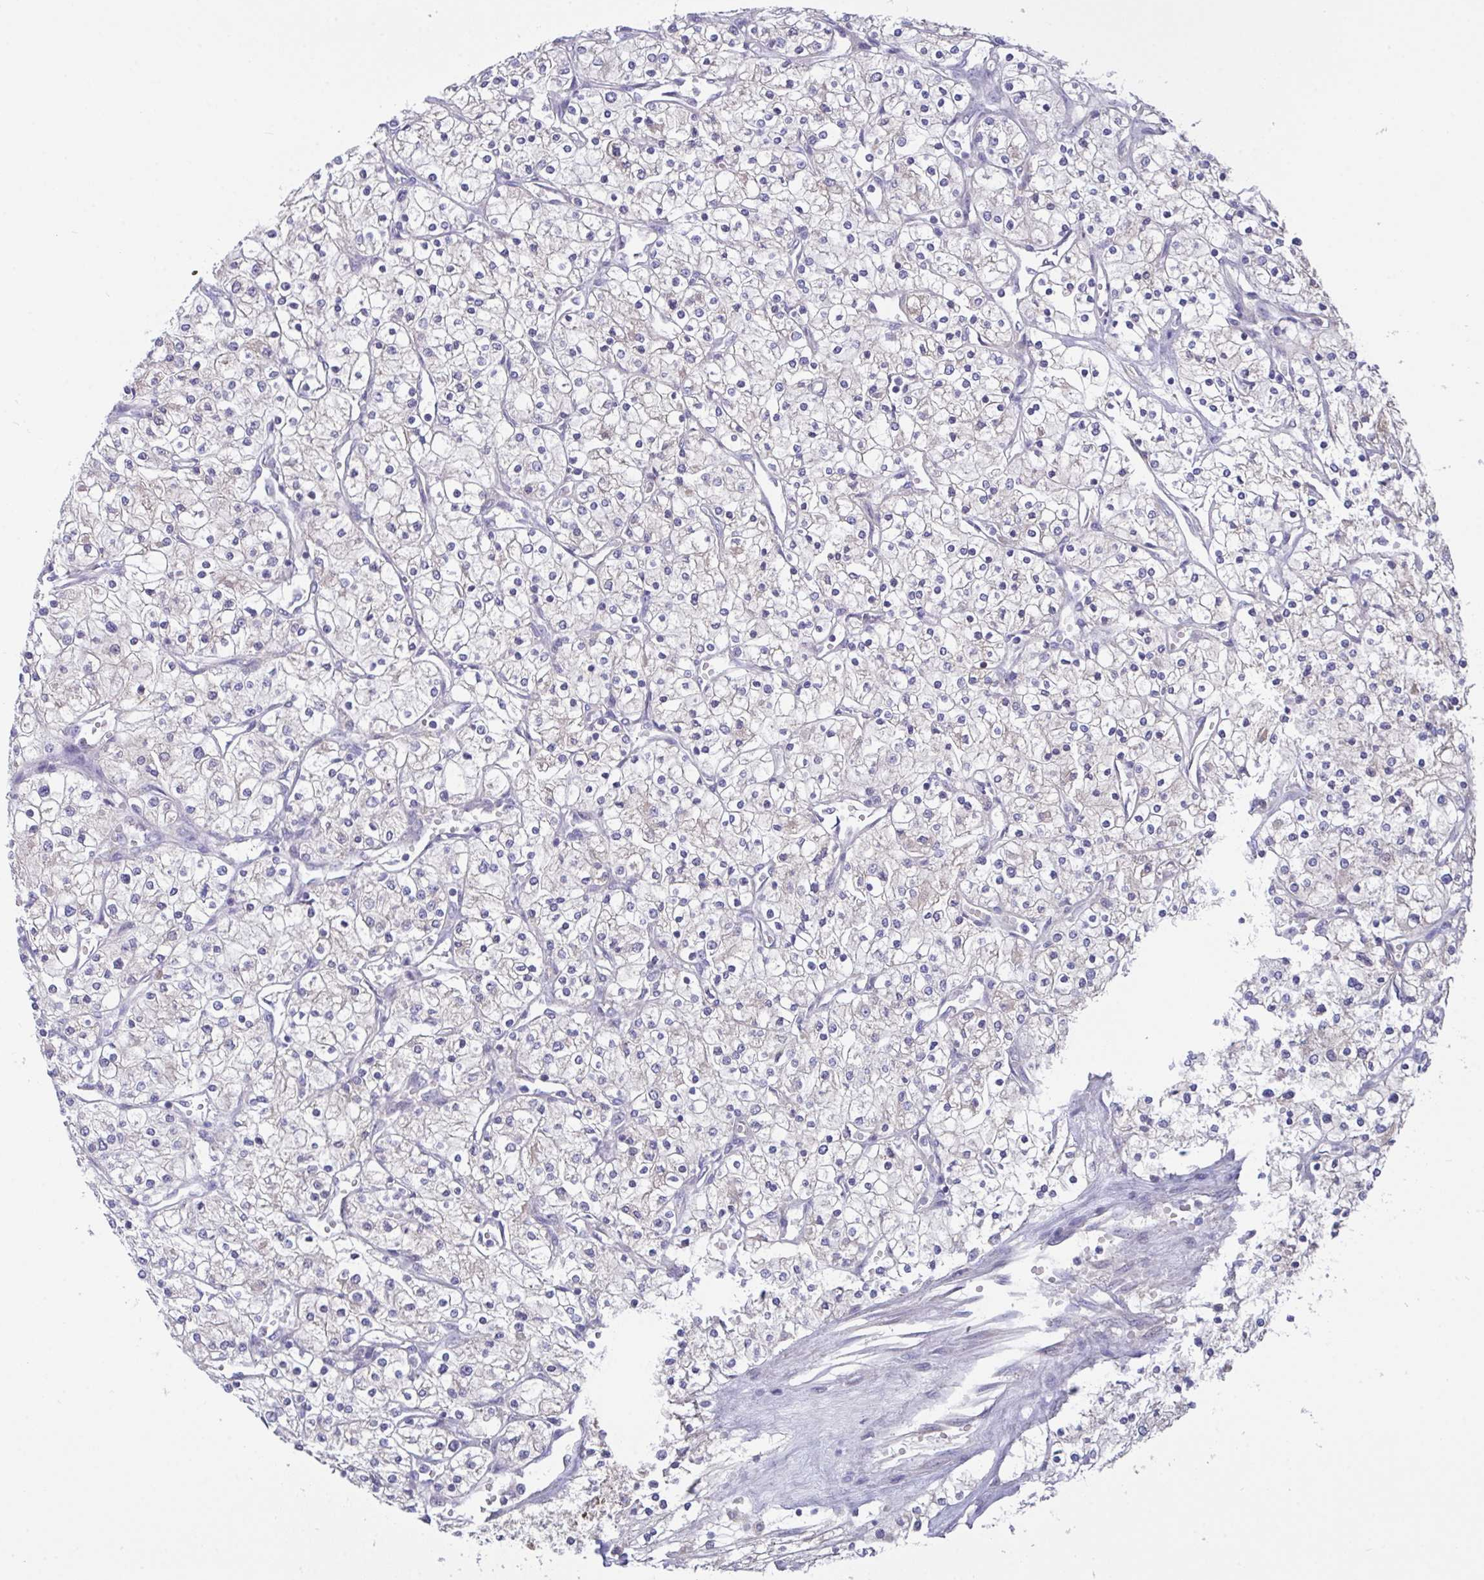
{"staining": {"intensity": "negative", "quantity": "none", "location": "none"}, "tissue": "renal cancer", "cell_type": "Tumor cells", "image_type": "cancer", "snomed": [{"axis": "morphology", "description": "Adenocarcinoma, NOS"}, {"axis": "topography", "description": "Kidney"}], "caption": "Protein analysis of renal cancer (adenocarcinoma) demonstrates no significant staining in tumor cells.", "gene": "L3HYPDH", "patient": {"sex": "male", "age": 80}}